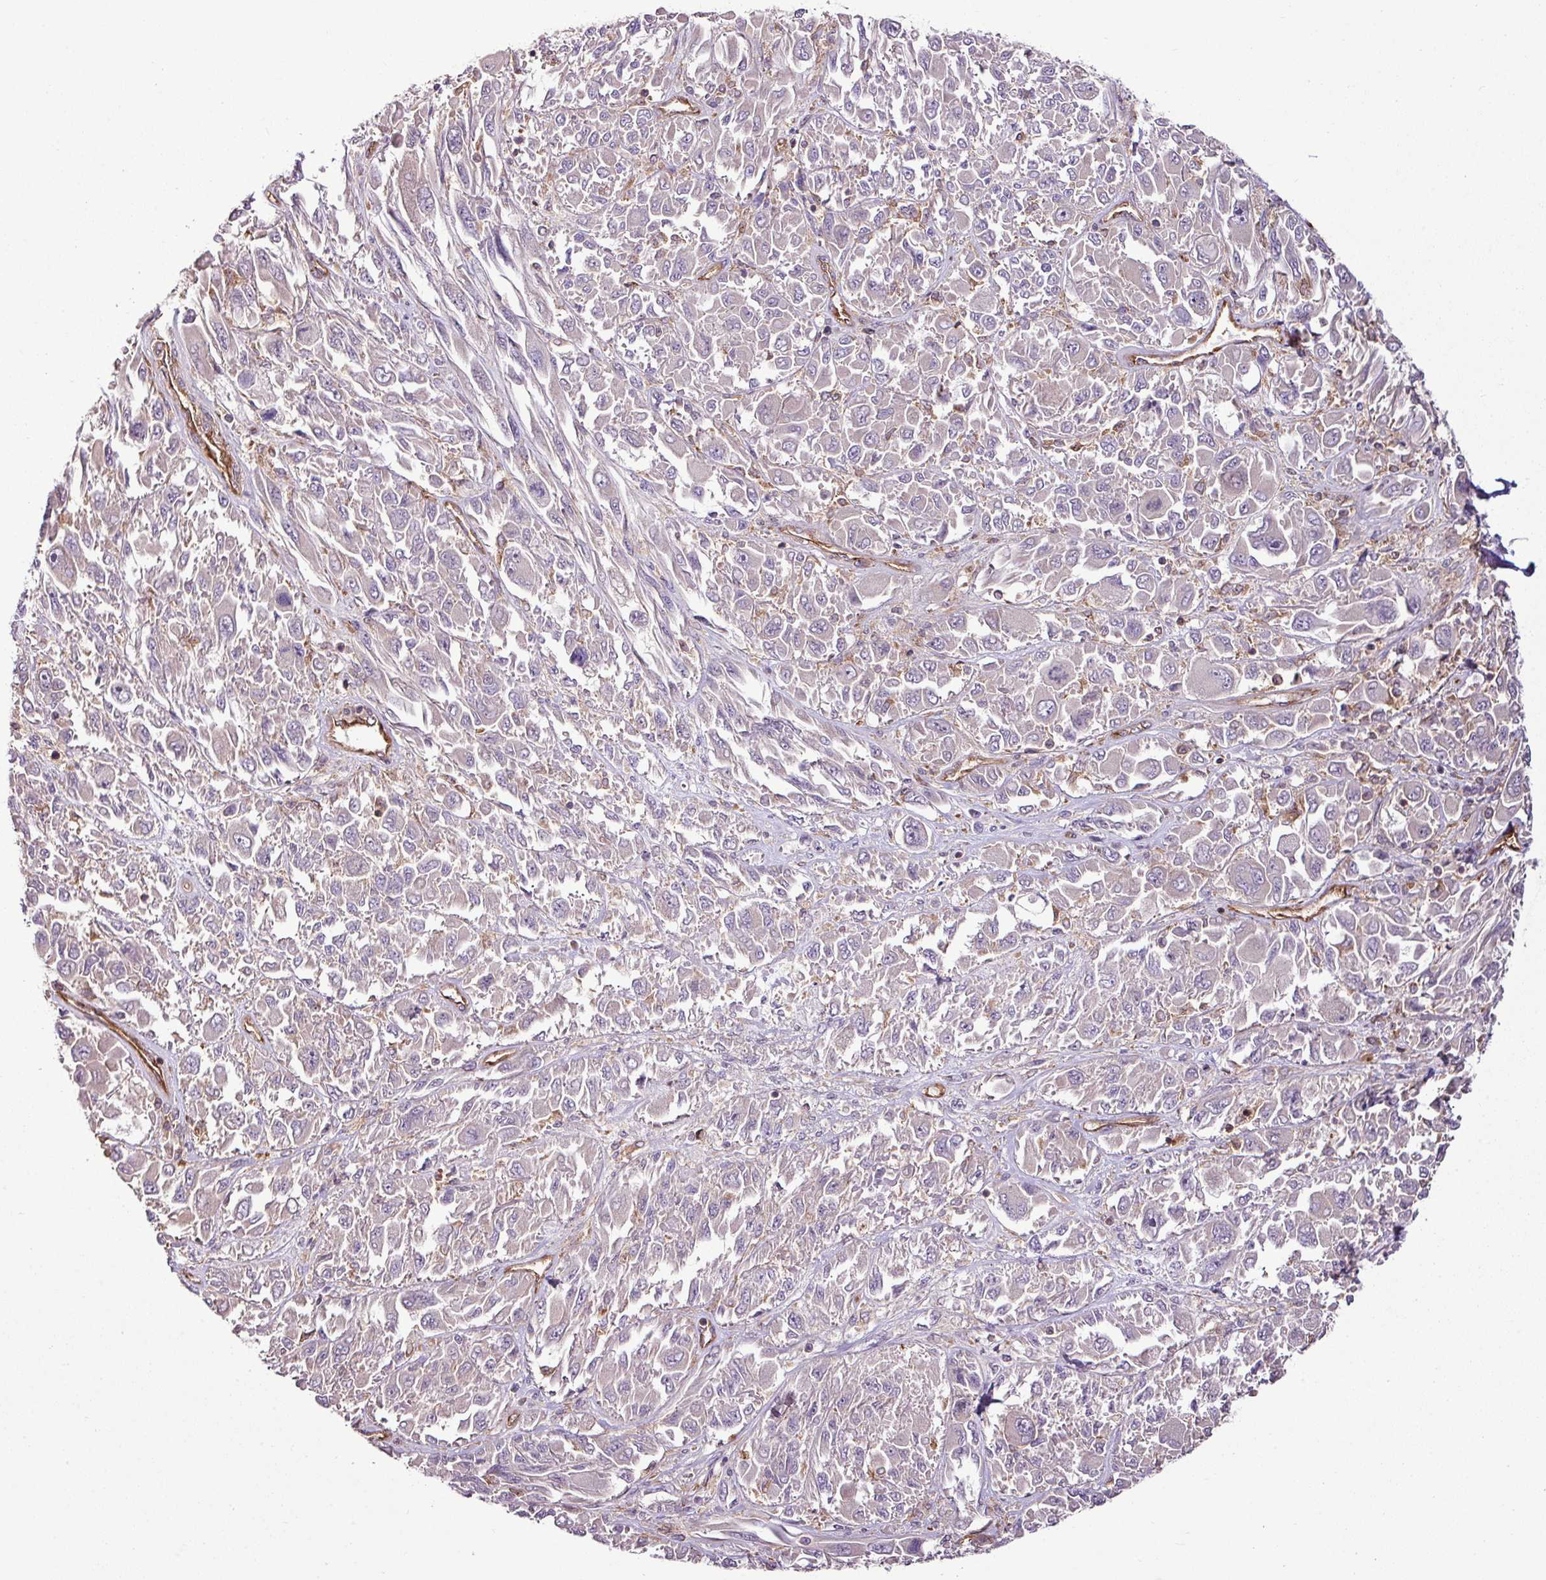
{"staining": {"intensity": "negative", "quantity": "none", "location": "none"}, "tissue": "melanoma", "cell_type": "Tumor cells", "image_type": "cancer", "snomed": [{"axis": "morphology", "description": "Malignant melanoma, NOS"}, {"axis": "topography", "description": "Skin"}], "caption": "Immunohistochemical staining of human melanoma displays no significant positivity in tumor cells. (Stains: DAB (3,3'-diaminobenzidine) immunohistochemistry (IHC) with hematoxylin counter stain, Microscopy: brightfield microscopy at high magnification).", "gene": "ZNF106", "patient": {"sex": "female", "age": 91}}